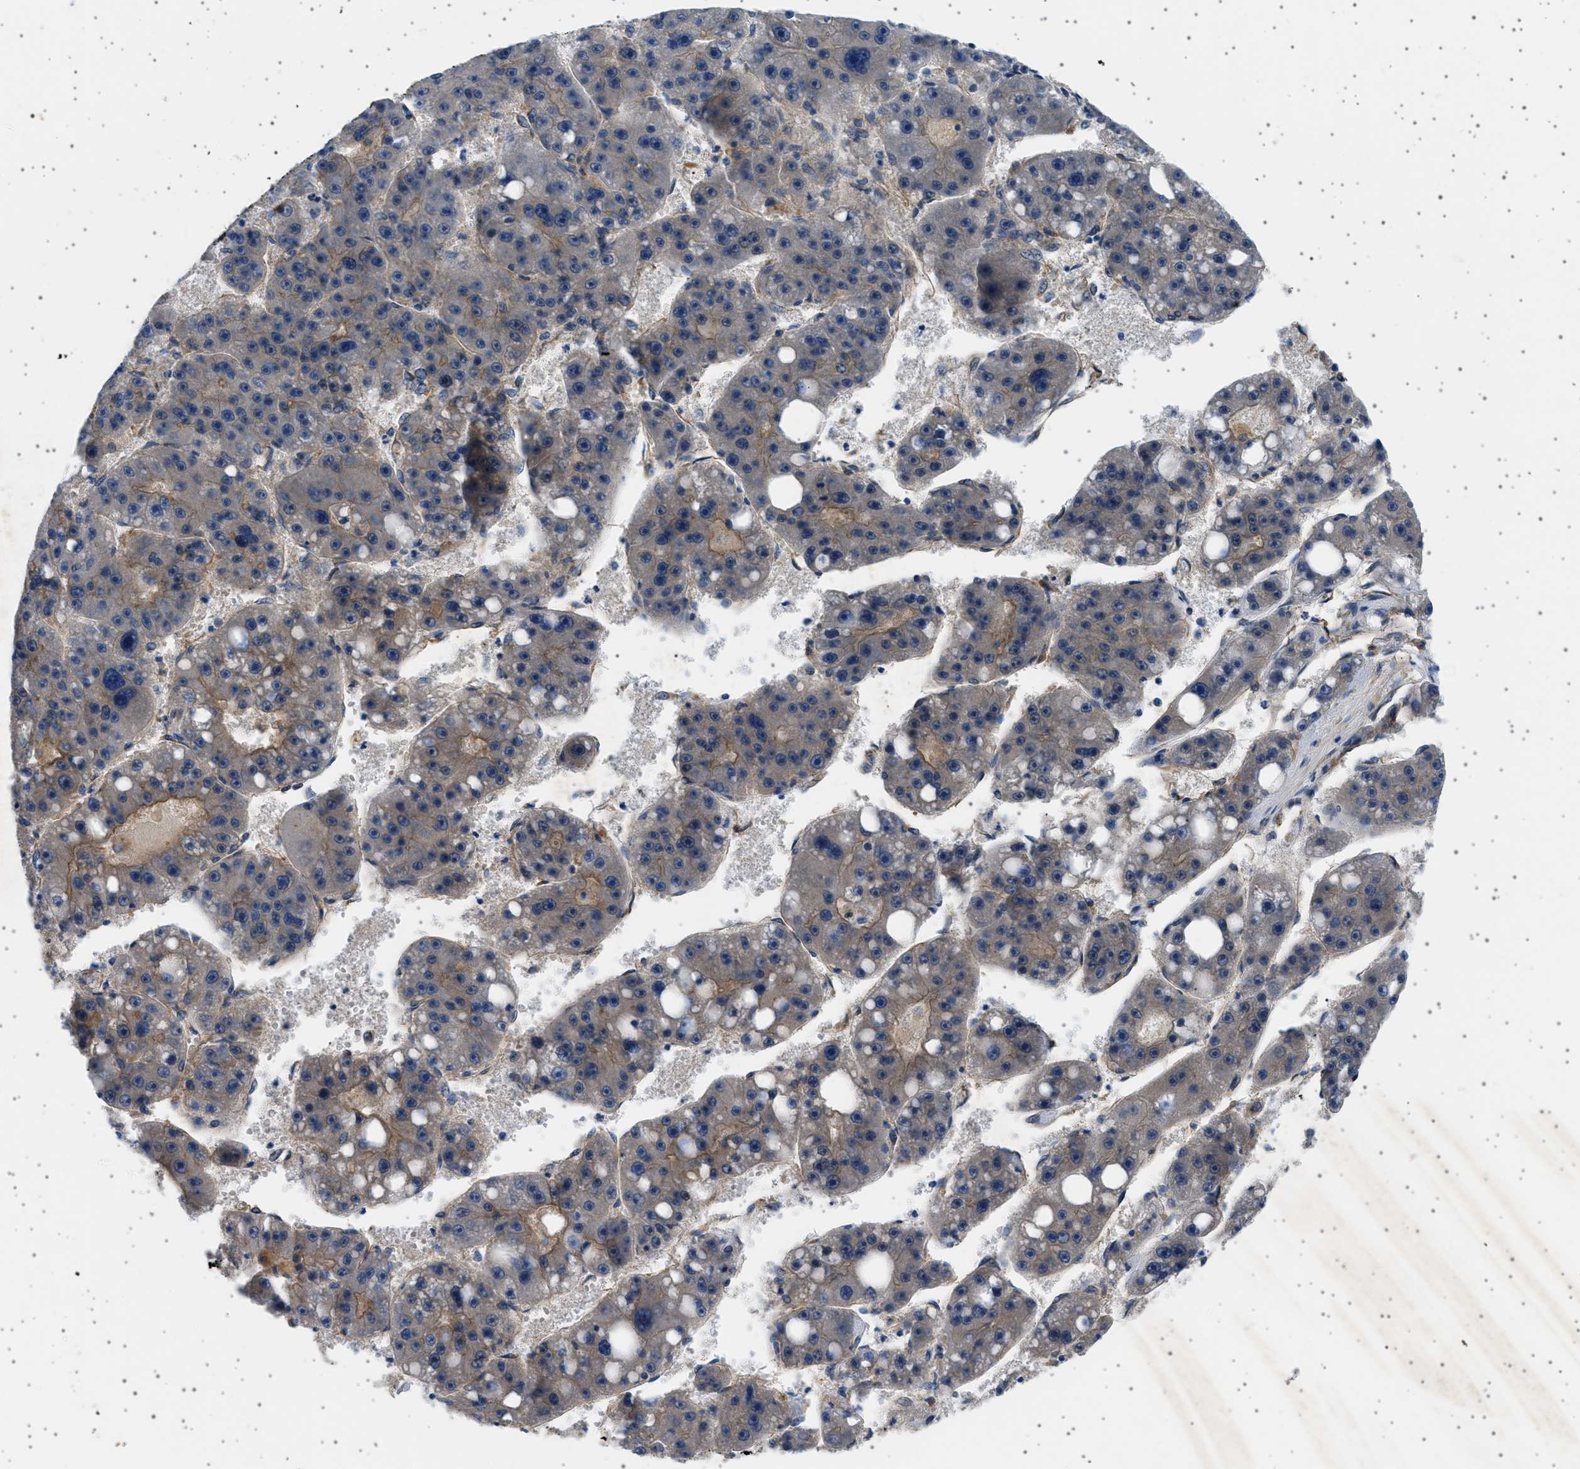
{"staining": {"intensity": "weak", "quantity": "<25%", "location": "cytoplasmic/membranous"}, "tissue": "liver cancer", "cell_type": "Tumor cells", "image_type": "cancer", "snomed": [{"axis": "morphology", "description": "Carcinoma, Hepatocellular, NOS"}, {"axis": "topography", "description": "Liver"}], "caption": "An image of liver cancer stained for a protein displays no brown staining in tumor cells.", "gene": "PLPP6", "patient": {"sex": "female", "age": 61}}